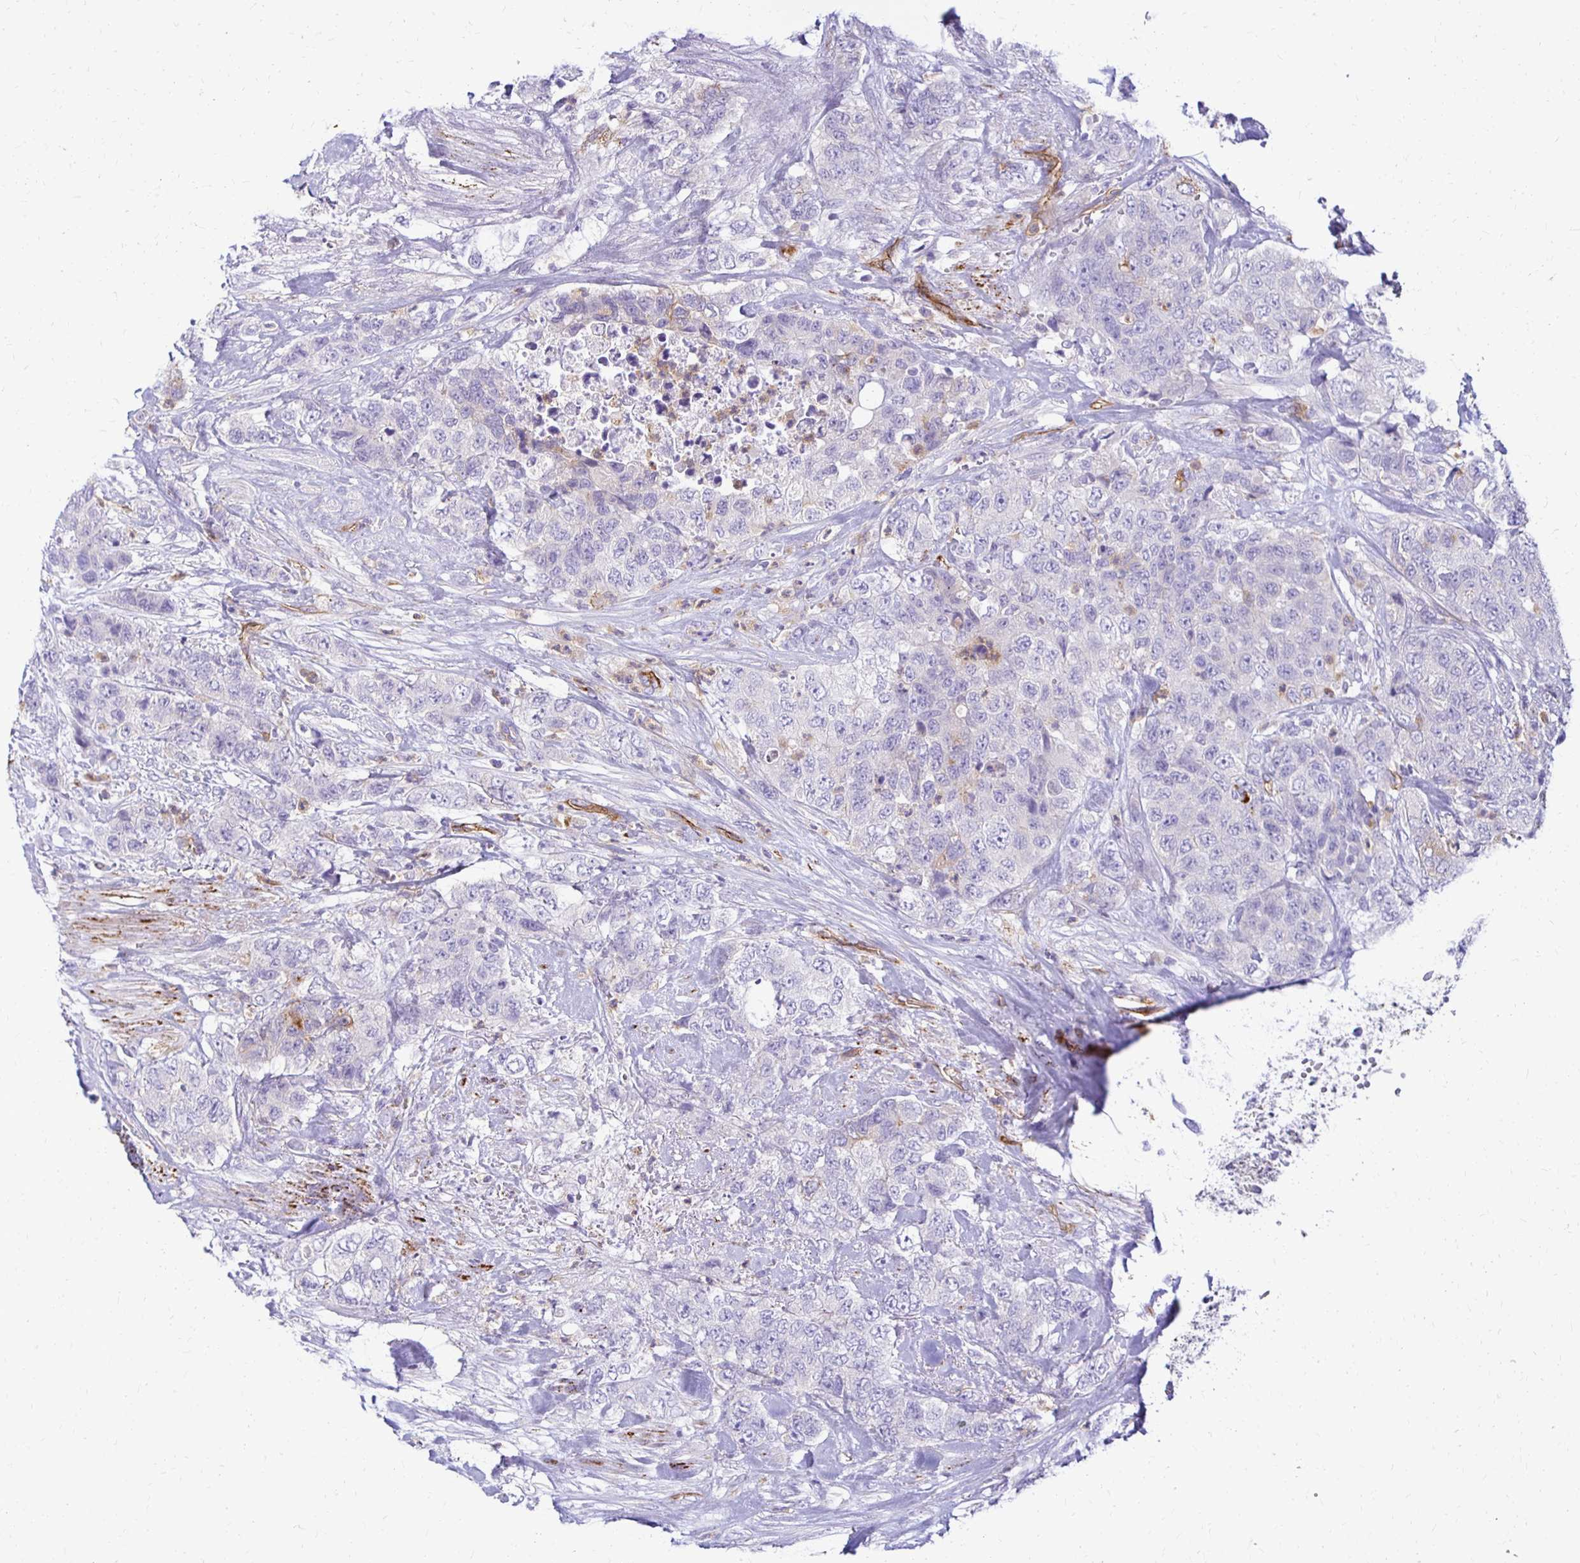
{"staining": {"intensity": "negative", "quantity": "none", "location": "none"}, "tissue": "urothelial cancer", "cell_type": "Tumor cells", "image_type": "cancer", "snomed": [{"axis": "morphology", "description": "Urothelial carcinoma, High grade"}, {"axis": "topography", "description": "Urinary bladder"}], "caption": "This is a histopathology image of immunohistochemistry staining of urothelial carcinoma (high-grade), which shows no expression in tumor cells.", "gene": "TTYH1", "patient": {"sex": "female", "age": 78}}